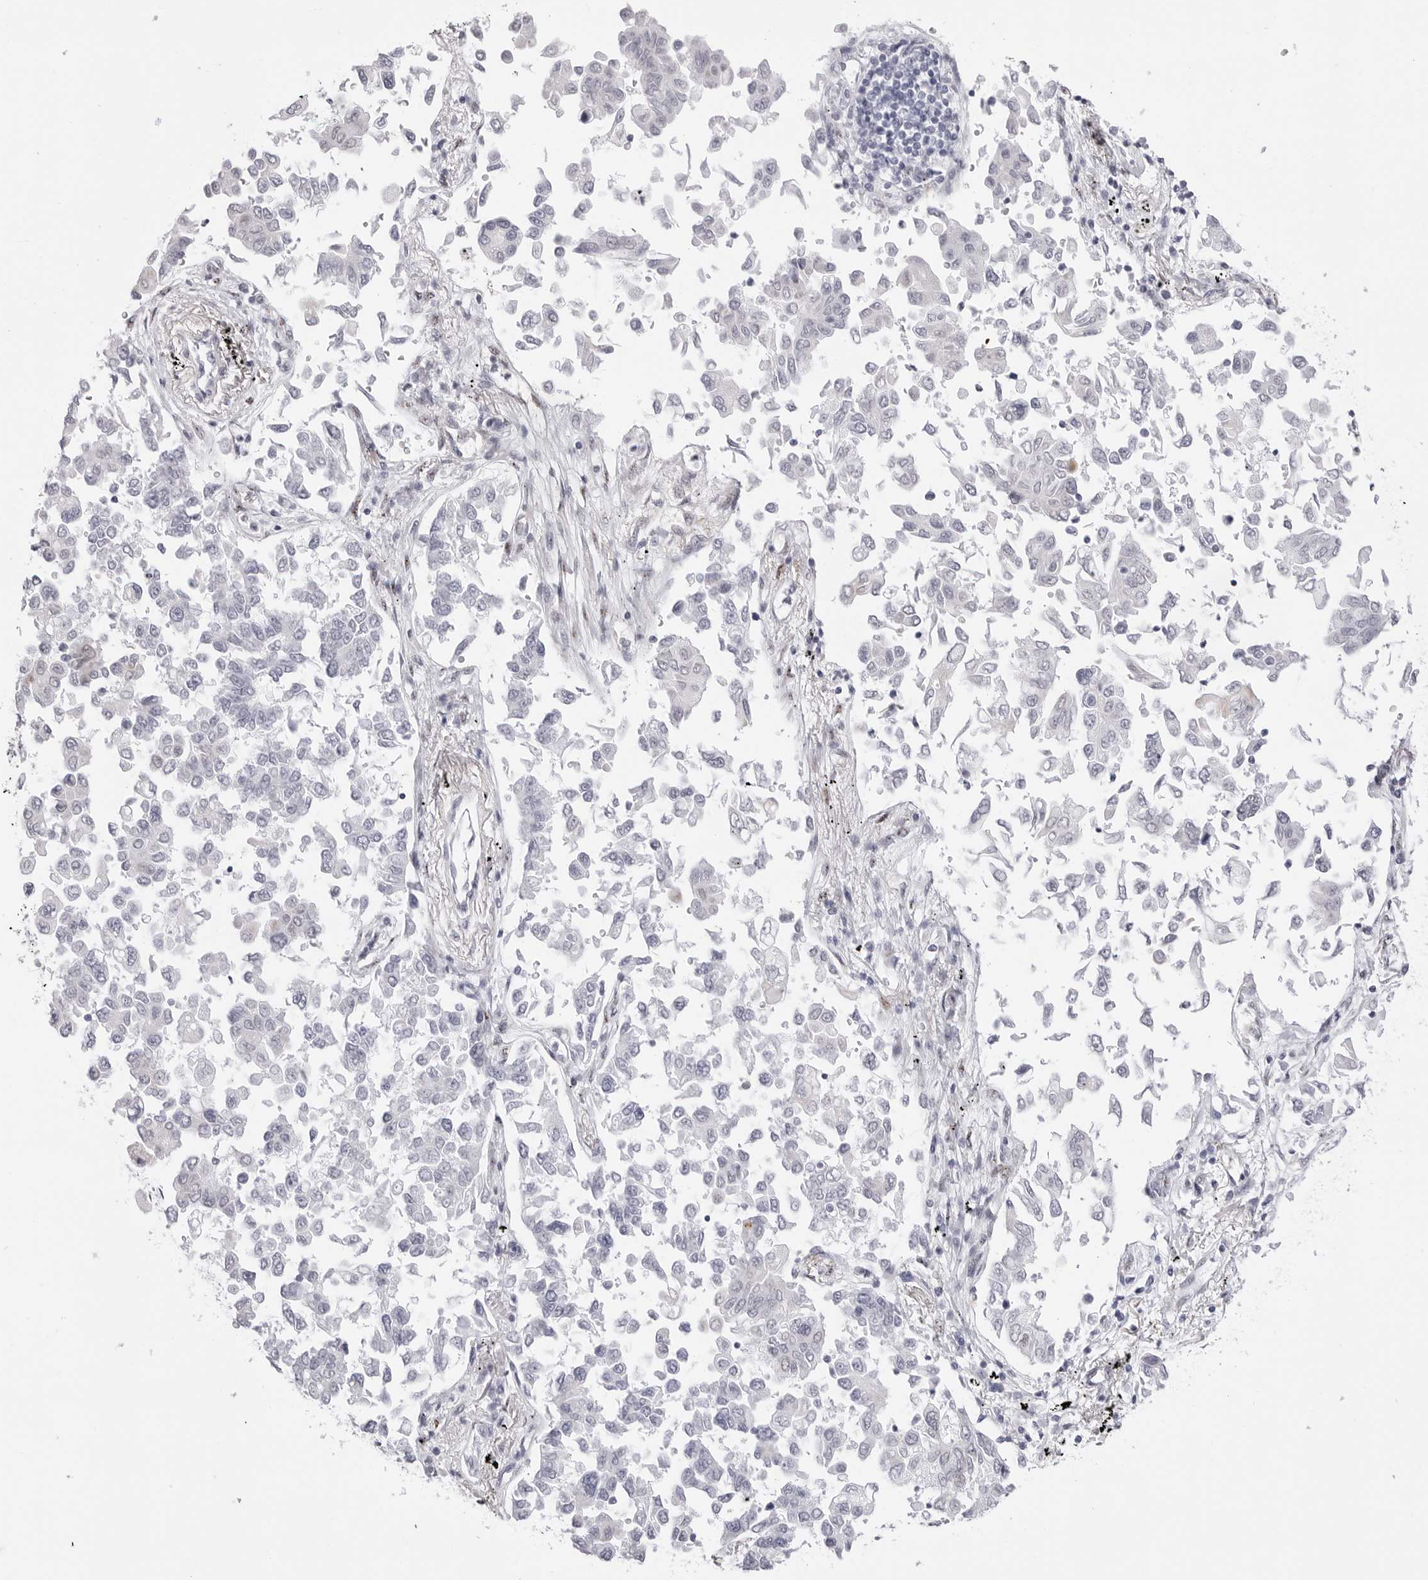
{"staining": {"intensity": "negative", "quantity": "none", "location": "none"}, "tissue": "lung cancer", "cell_type": "Tumor cells", "image_type": "cancer", "snomed": [{"axis": "morphology", "description": "Adenocarcinoma, NOS"}, {"axis": "topography", "description": "Lung"}], "caption": "Tumor cells show no significant positivity in lung cancer.", "gene": "TSSK1B", "patient": {"sex": "female", "age": 67}}